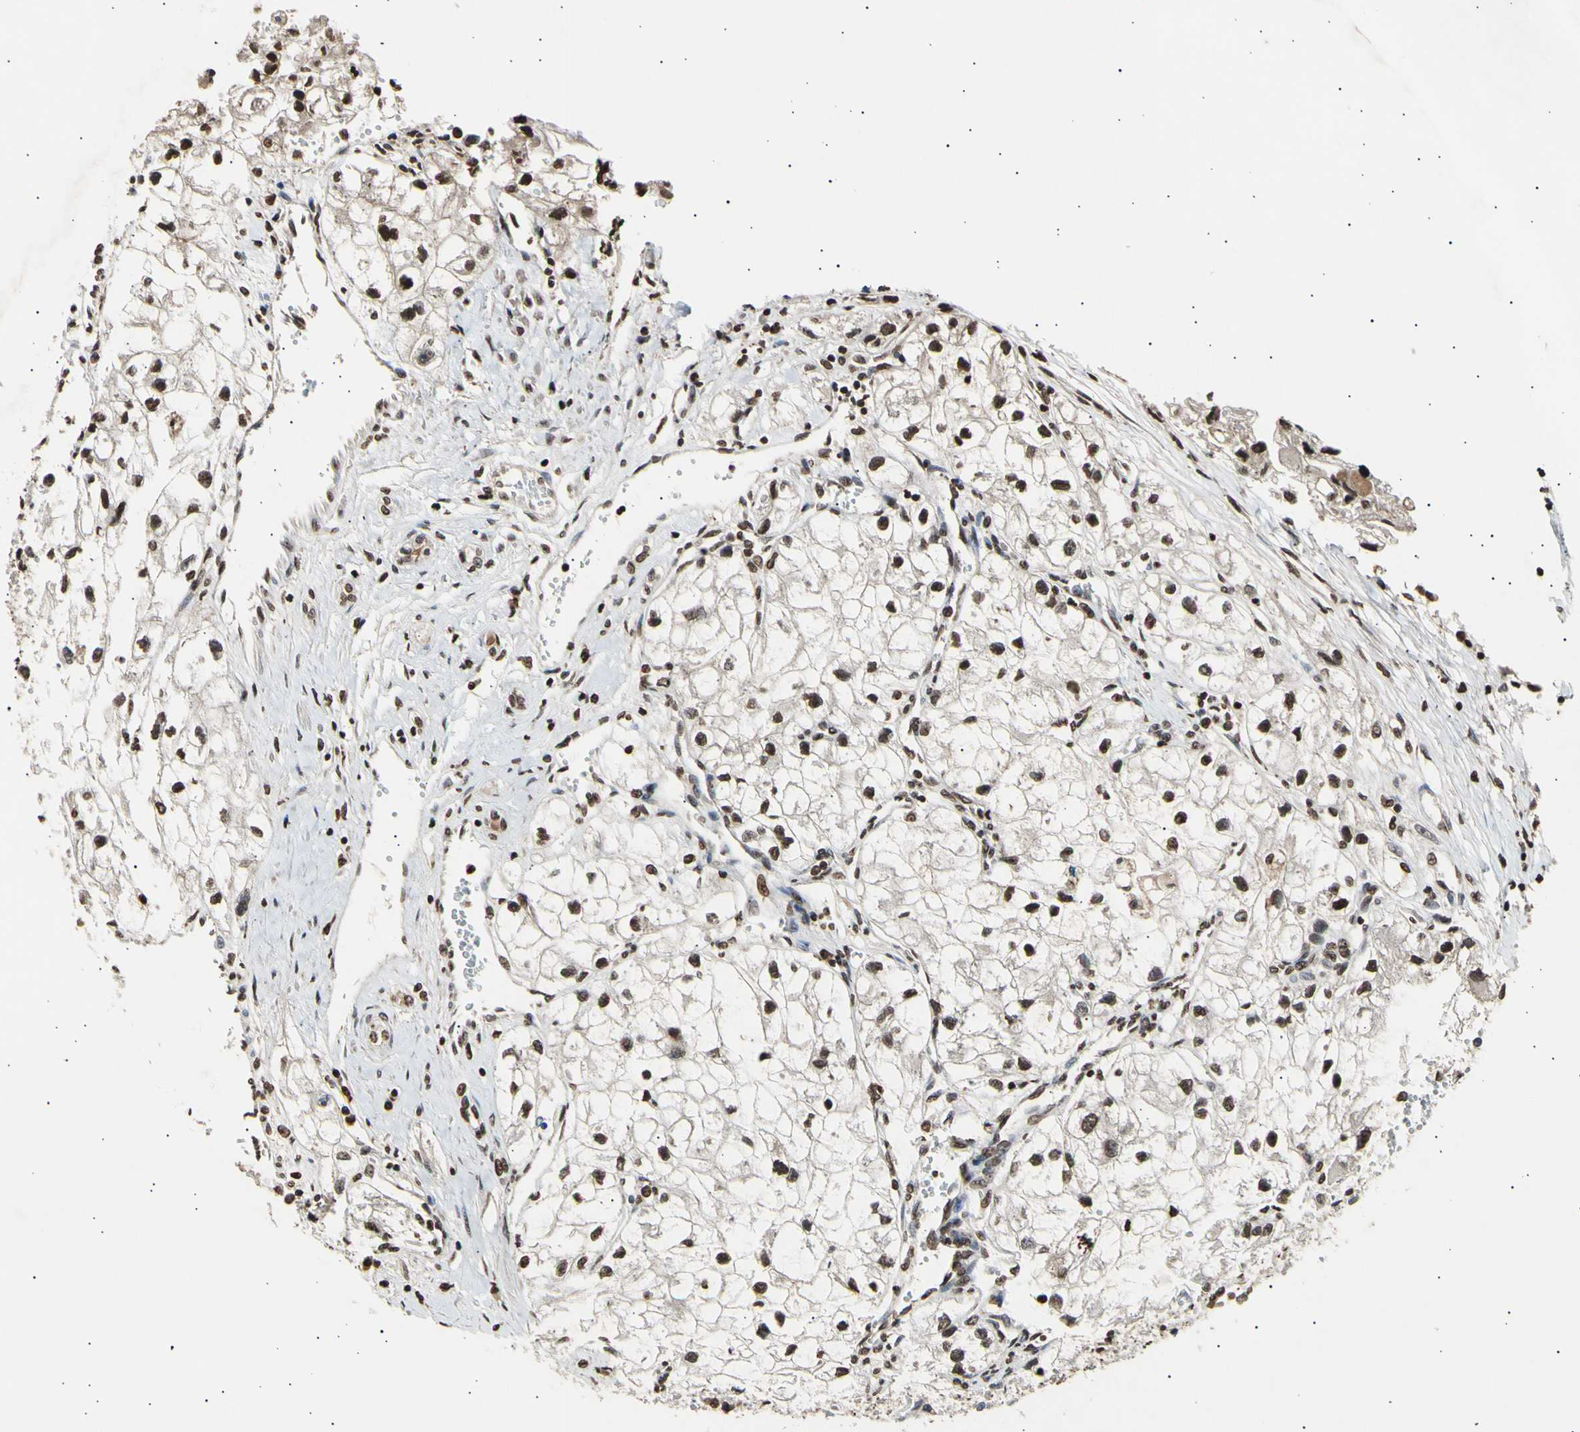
{"staining": {"intensity": "moderate", "quantity": ">75%", "location": "cytoplasmic/membranous,nuclear"}, "tissue": "renal cancer", "cell_type": "Tumor cells", "image_type": "cancer", "snomed": [{"axis": "morphology", "description": "Adenocarcinoma, NOS"}, {"axis": "topography", "description": "Kidney"}], "caption": "Human adenocarcinoma (renal) stained for a protein (brown) reveals moderate cytoplasmic/membranous and nuclear positive staining in about >75% of tumor cells.", "gene": "ANAPC7", "patient": {"sex": "female", "age": 70}}